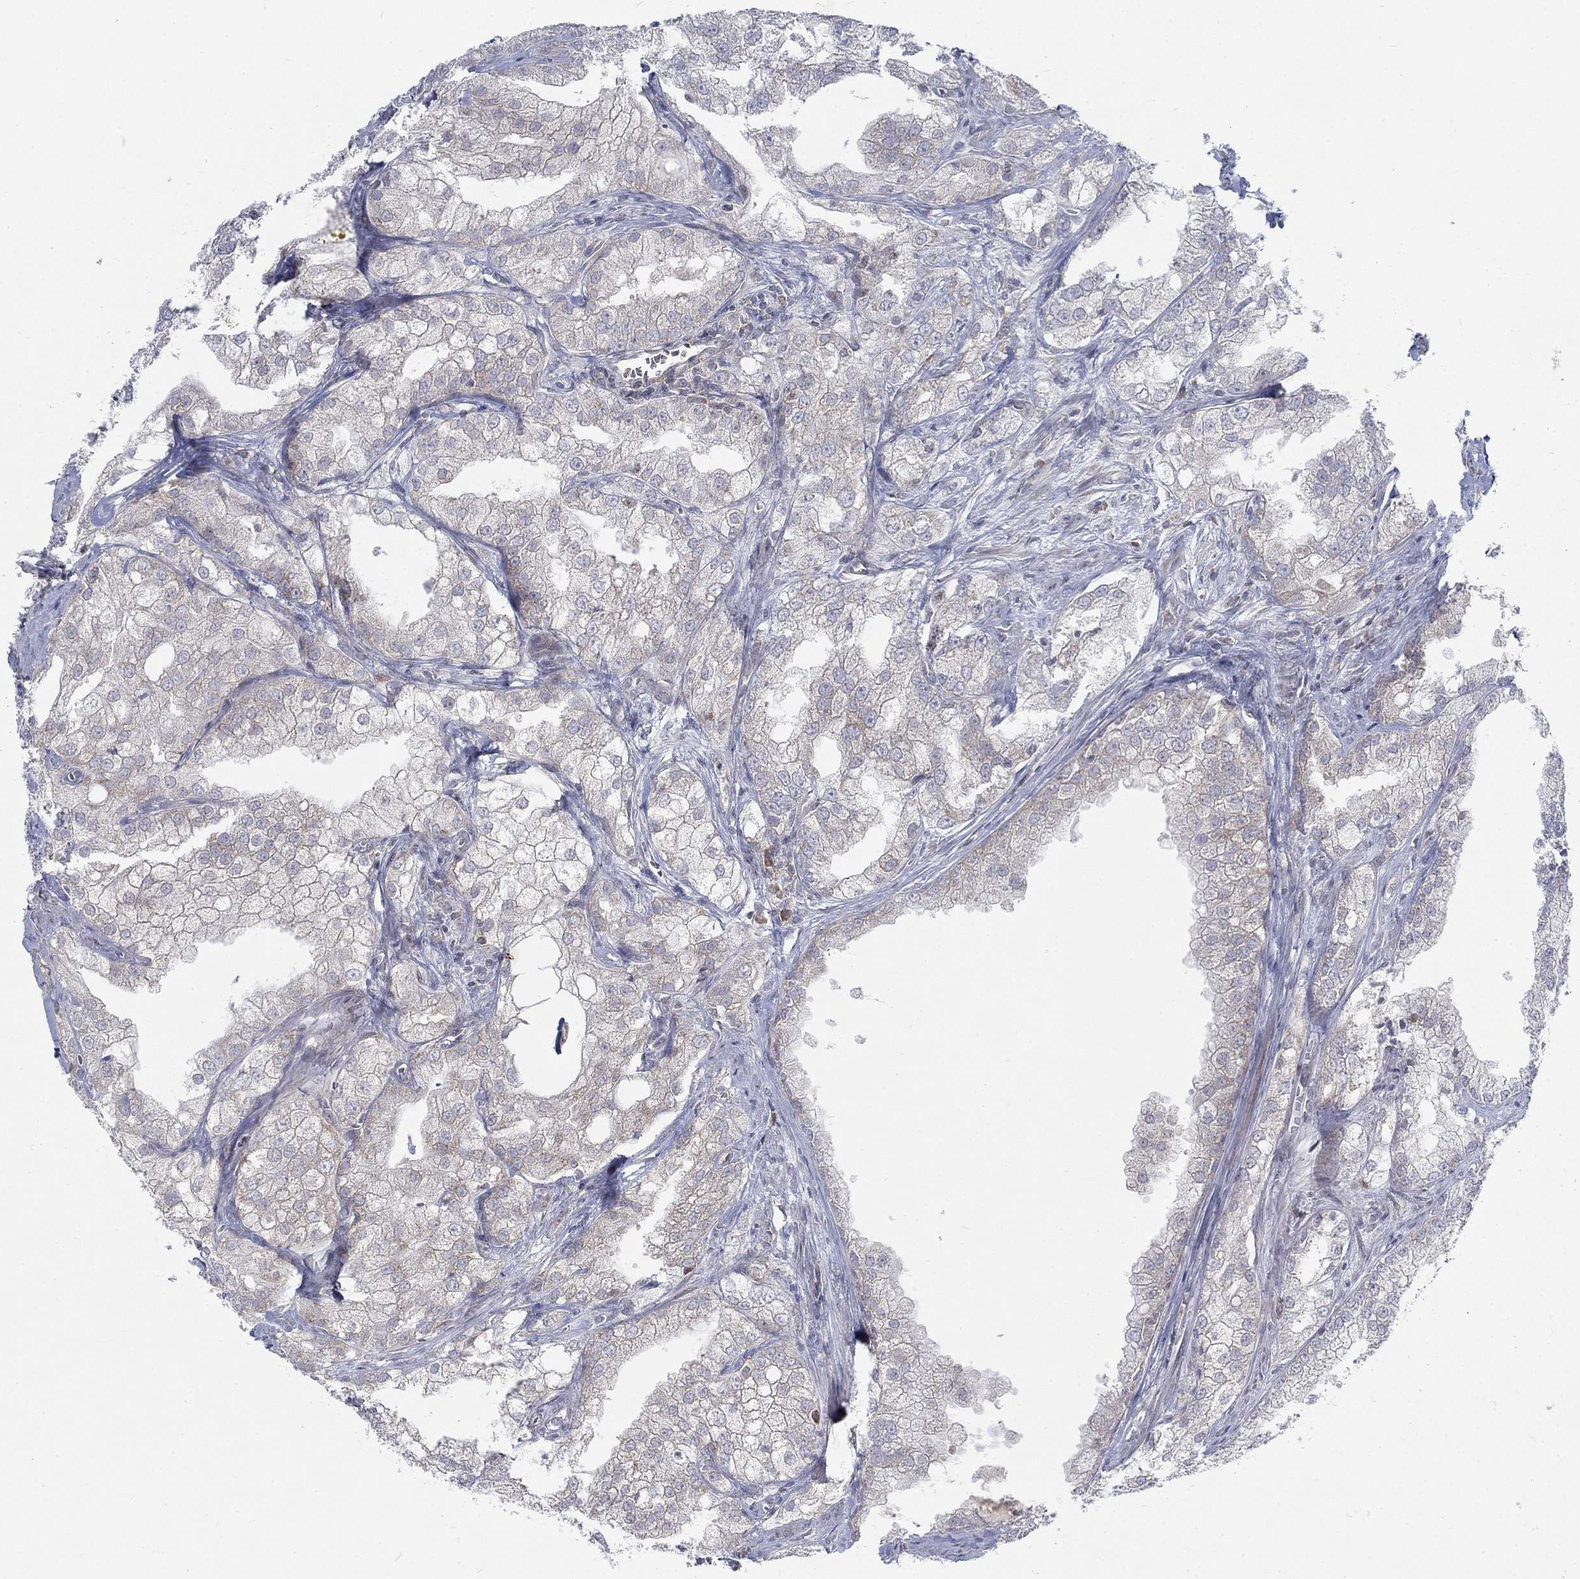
{"staining": {"intensity": "moderate", "quantity": "<25%", "location": "nuclear"}, "tissue": "prostate cancer", "cell_type": "Tumor cells", "image_type": "cancer", "snomed": [{"axis": "morphology", "description": "Adenocarcinoma, NOS"}, {"axis": "topography", "description": "Prostate"}], "caption": "This histopathology image exhibits prostate cancer stained with immunohistochemistry (IHC) to label a protein in brown. The nuclear of tumor cells show moderate positivity for the protein. Nuclei are counter-stained blue.", "gene": "ATP1A3", "patient": {"sex": "male", "age": 70}}